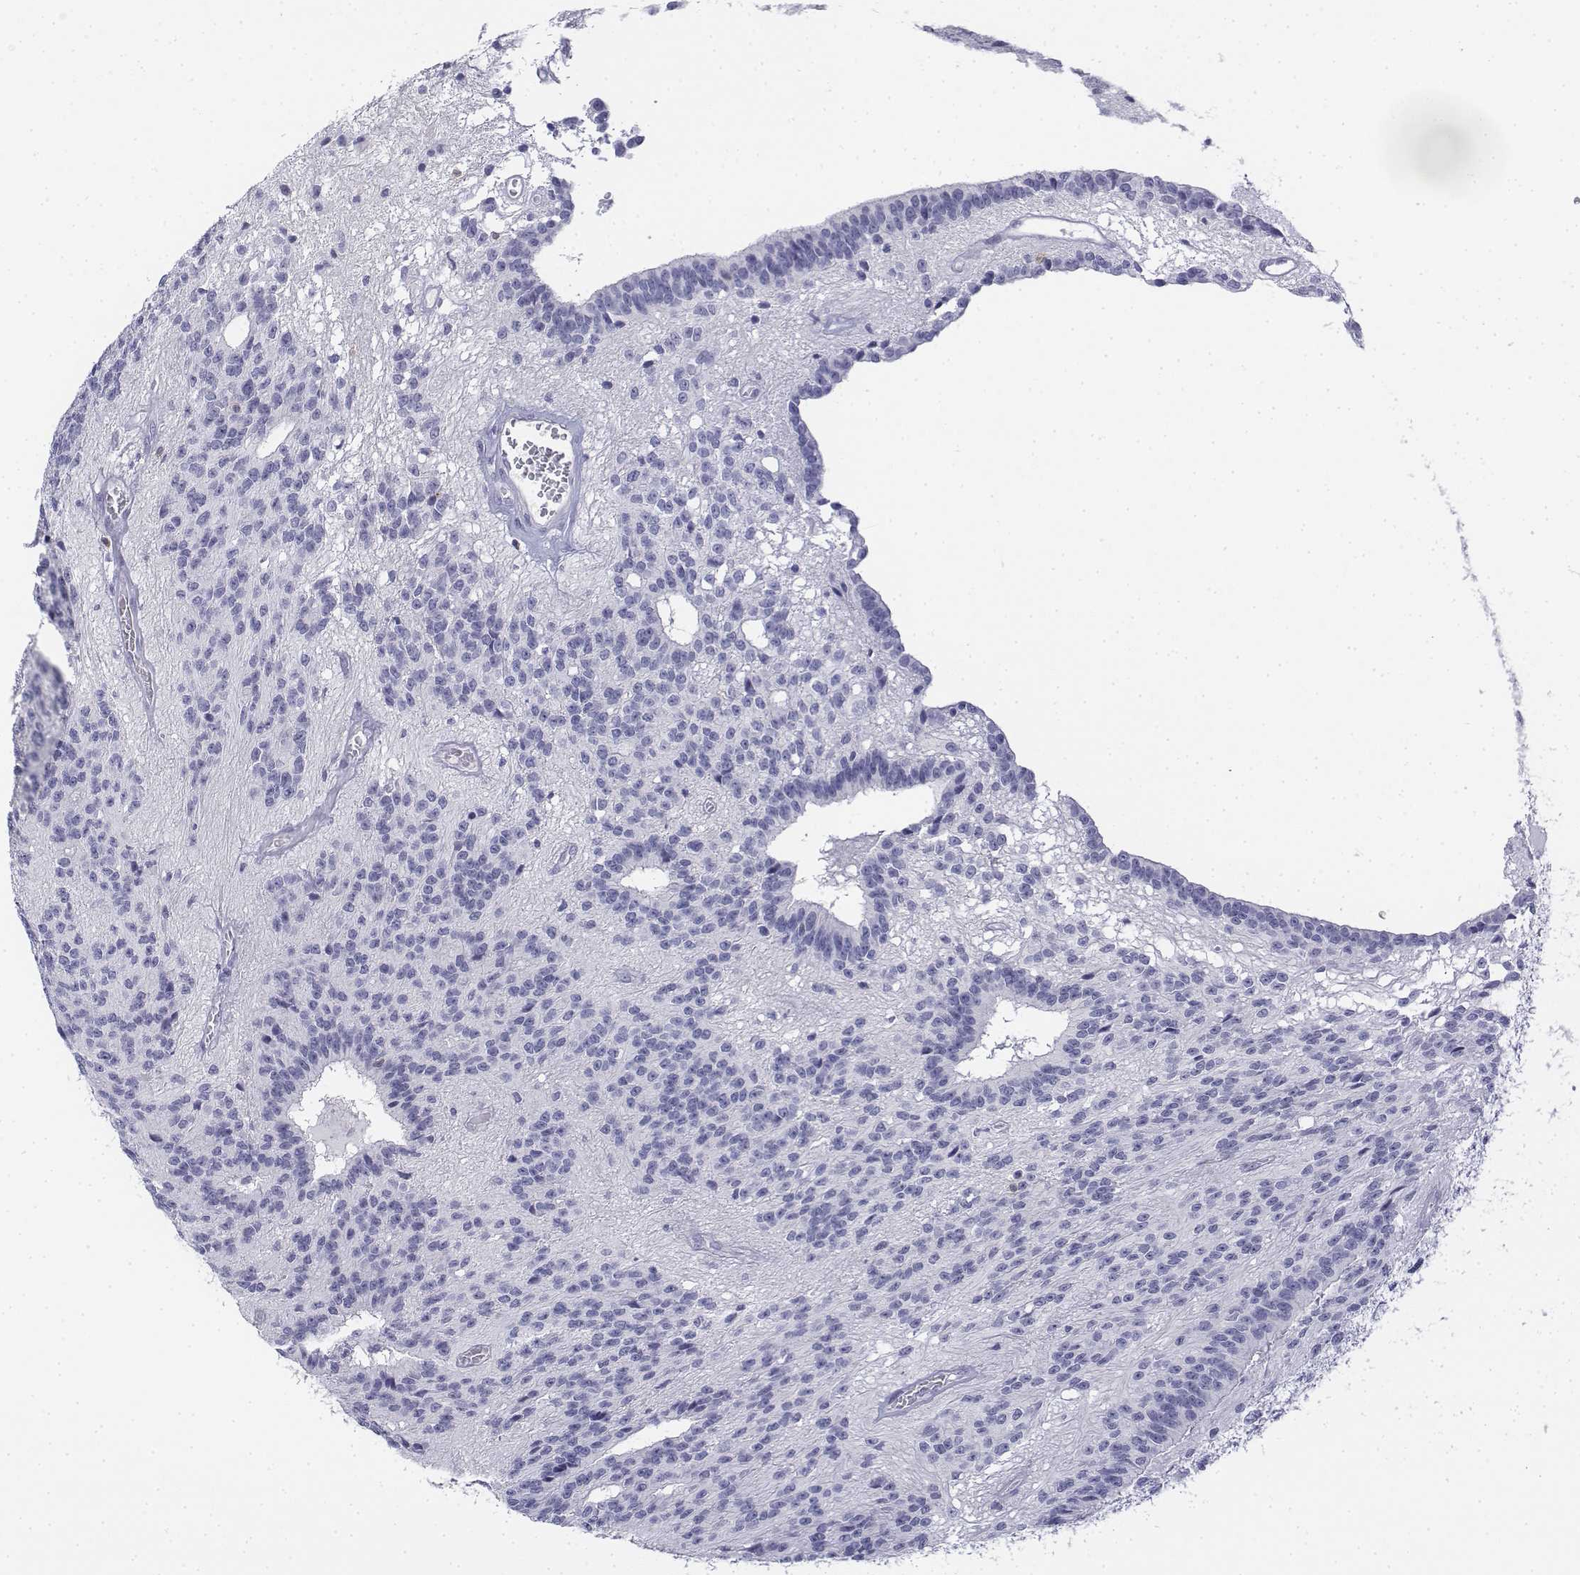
{"staining": {"intensity": "negative", "quantity": "none", "location": "none"}, "tissue": "glioma", "cell_type": "Tumor cells", "image_type": "cancer", "snomed": [{"axis": "morphology", "description": "Glioma, malignant, Low grade"}, {"axis": "topography", "description": "Brain"}], "caption": "Tumor cells are negative for protein expression in human glioma.", "gene": "CD3E", "patient": {"sex": "male", "age": 31}}